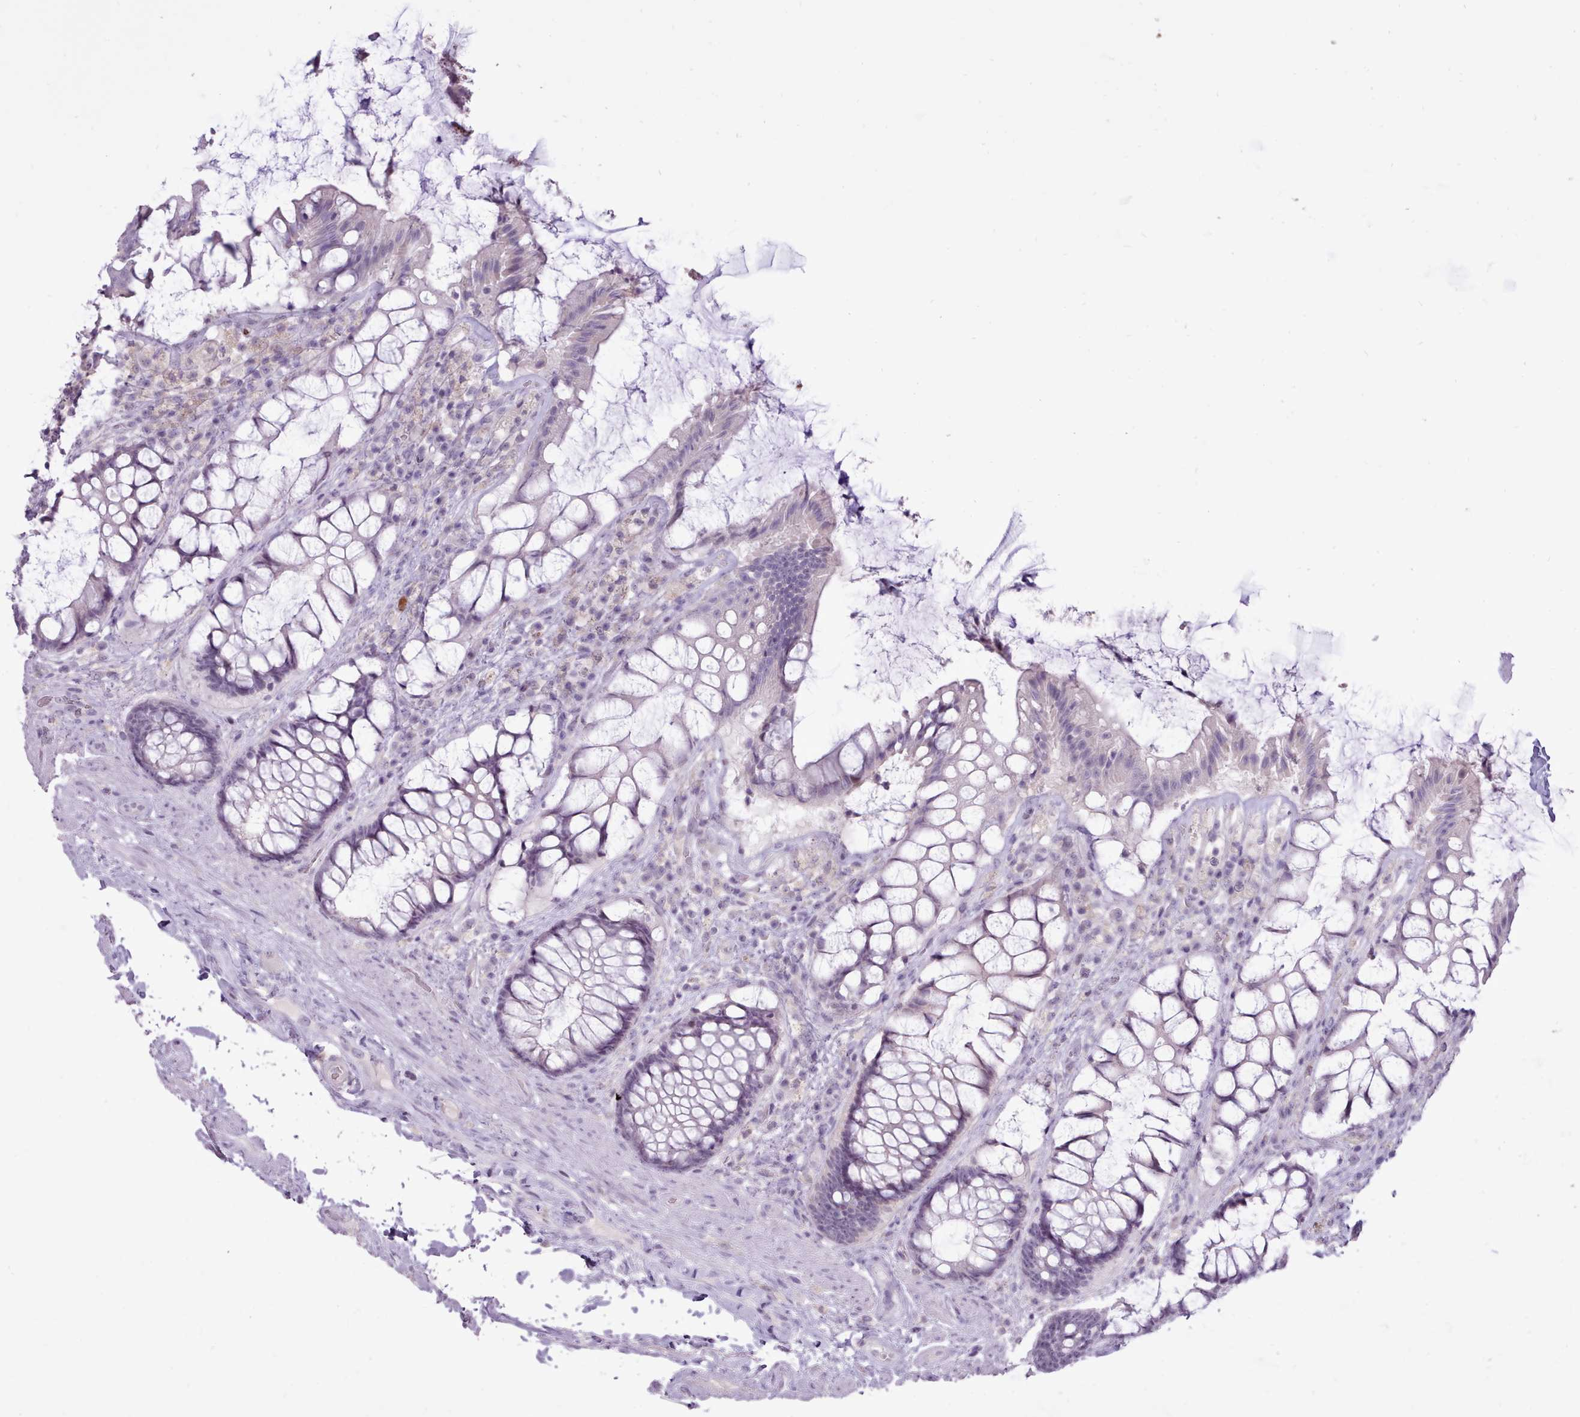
{"staining": {"intensity": "negative", "quantity": "none", "location": "none"}, "tissue": "rectum", "cell_type": "Glandular cells", "image_type": "normal", "snomed": [{"axis": "morphology", "description": "Normal tissue, NOS"}, {"axis": "topography", "description": "Rectum"}], "caption": "Immunohistochemistry (IHC) histopathology image of unremarkable human rectum stained for a protein (brown), which shows no expression in glandular cells. (DAB (3,3'-diaminobenzidine) IHC with hematoxylin counter stain).", "gene": "BDKRB2", "patient": {"sex": "female", "age": 58}}